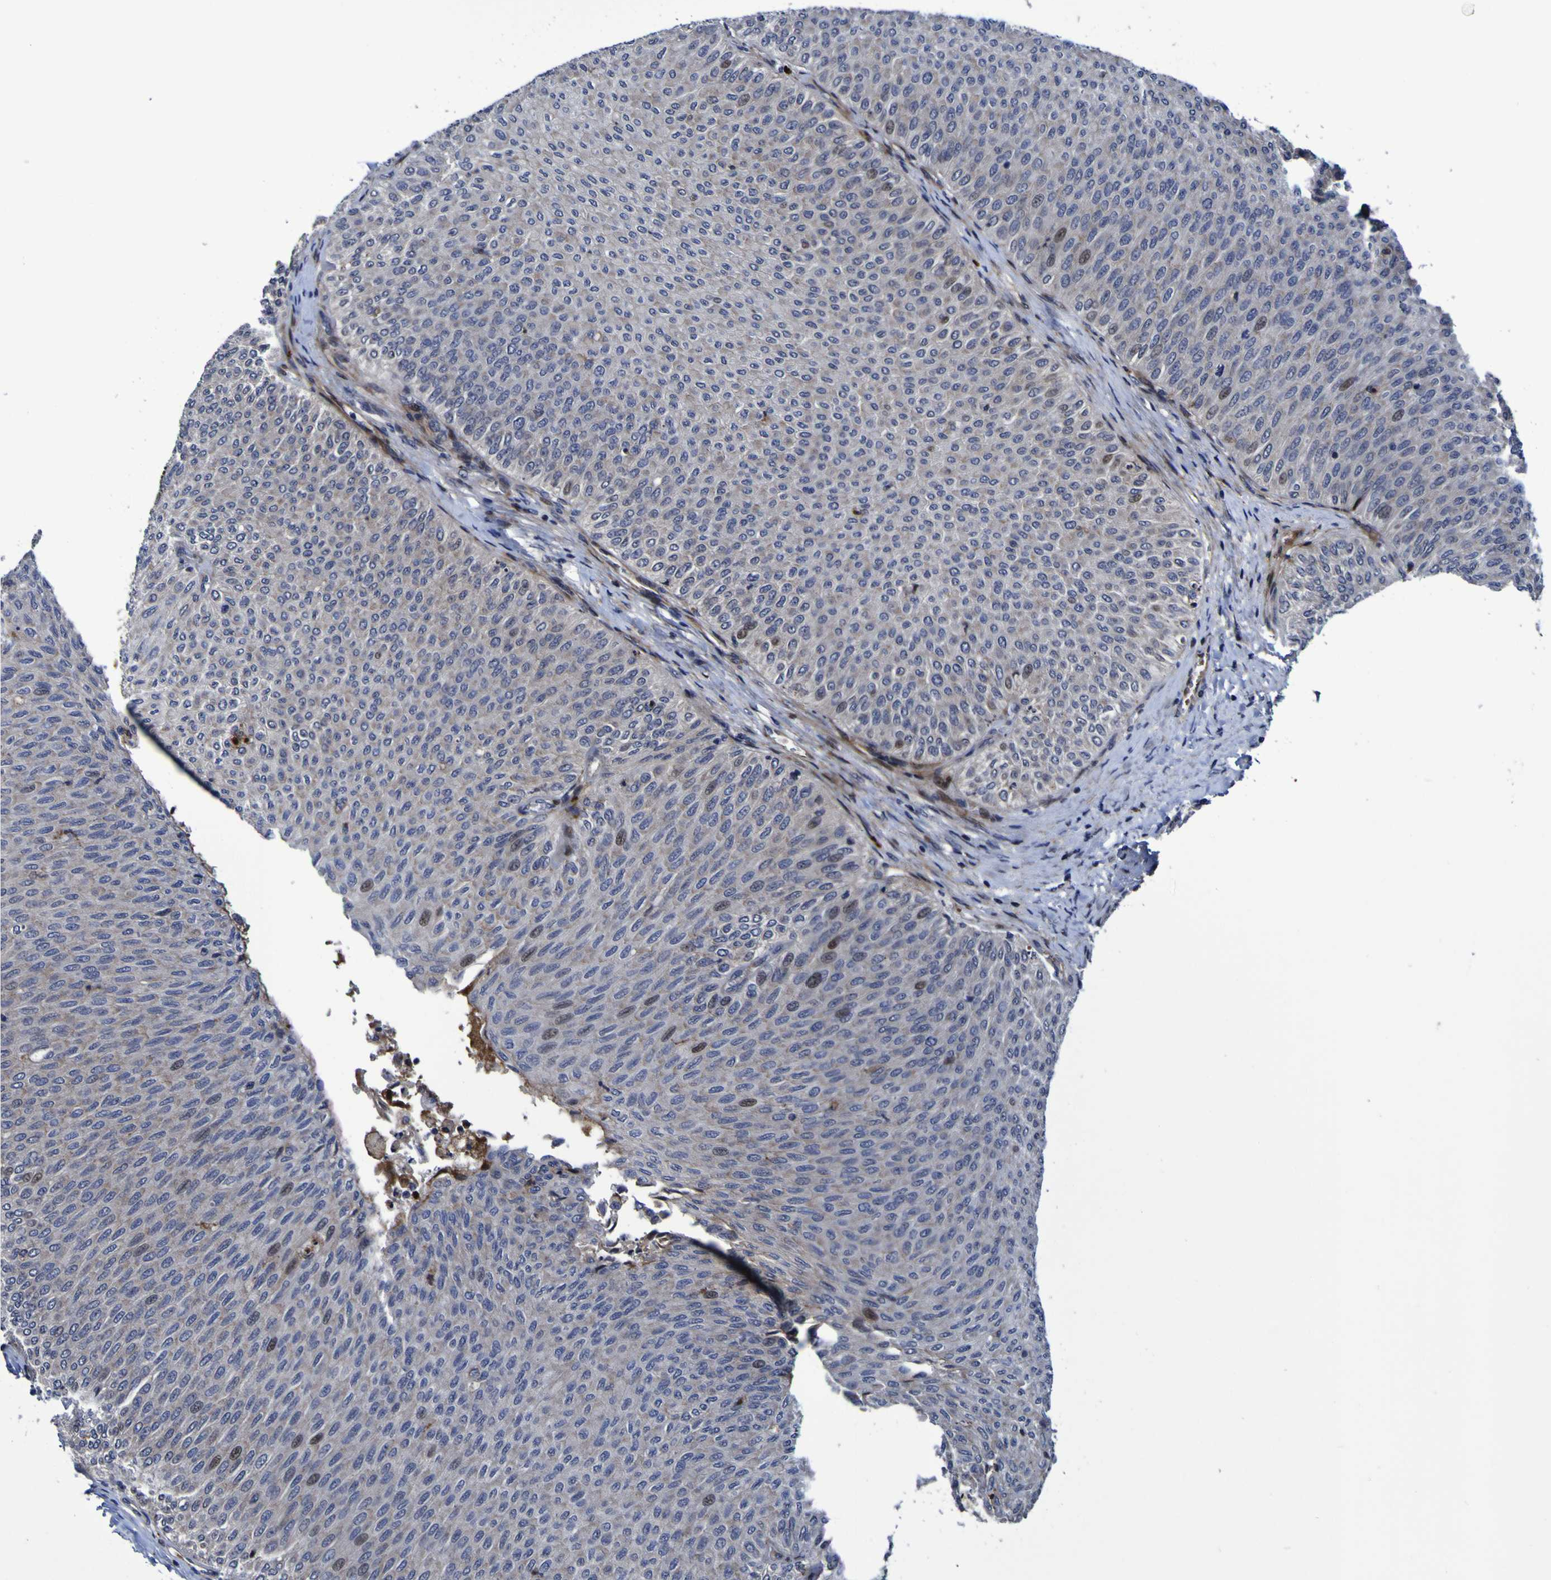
{"staining": {"intensity": "moderate", "quantity": "<25%", "location": "nuclear"}, "tissue": "urothelial cancer", "cell_type": "Tumor cells", "image_type": "cancer", "snomed": [{"axis": "morphology", "description": "Urothelial carcinoma, Low grade"}, {"axis": "topography", "description": "Urinary bladder"}], "caption": "Immunohistochemistry (DAB) staining of human urothelial cancer reveals moderate nuclear protein positivity in about <25% of tumor cells.", "gene": "MGLL", "patient": {"sex": "male", "age": 78}}